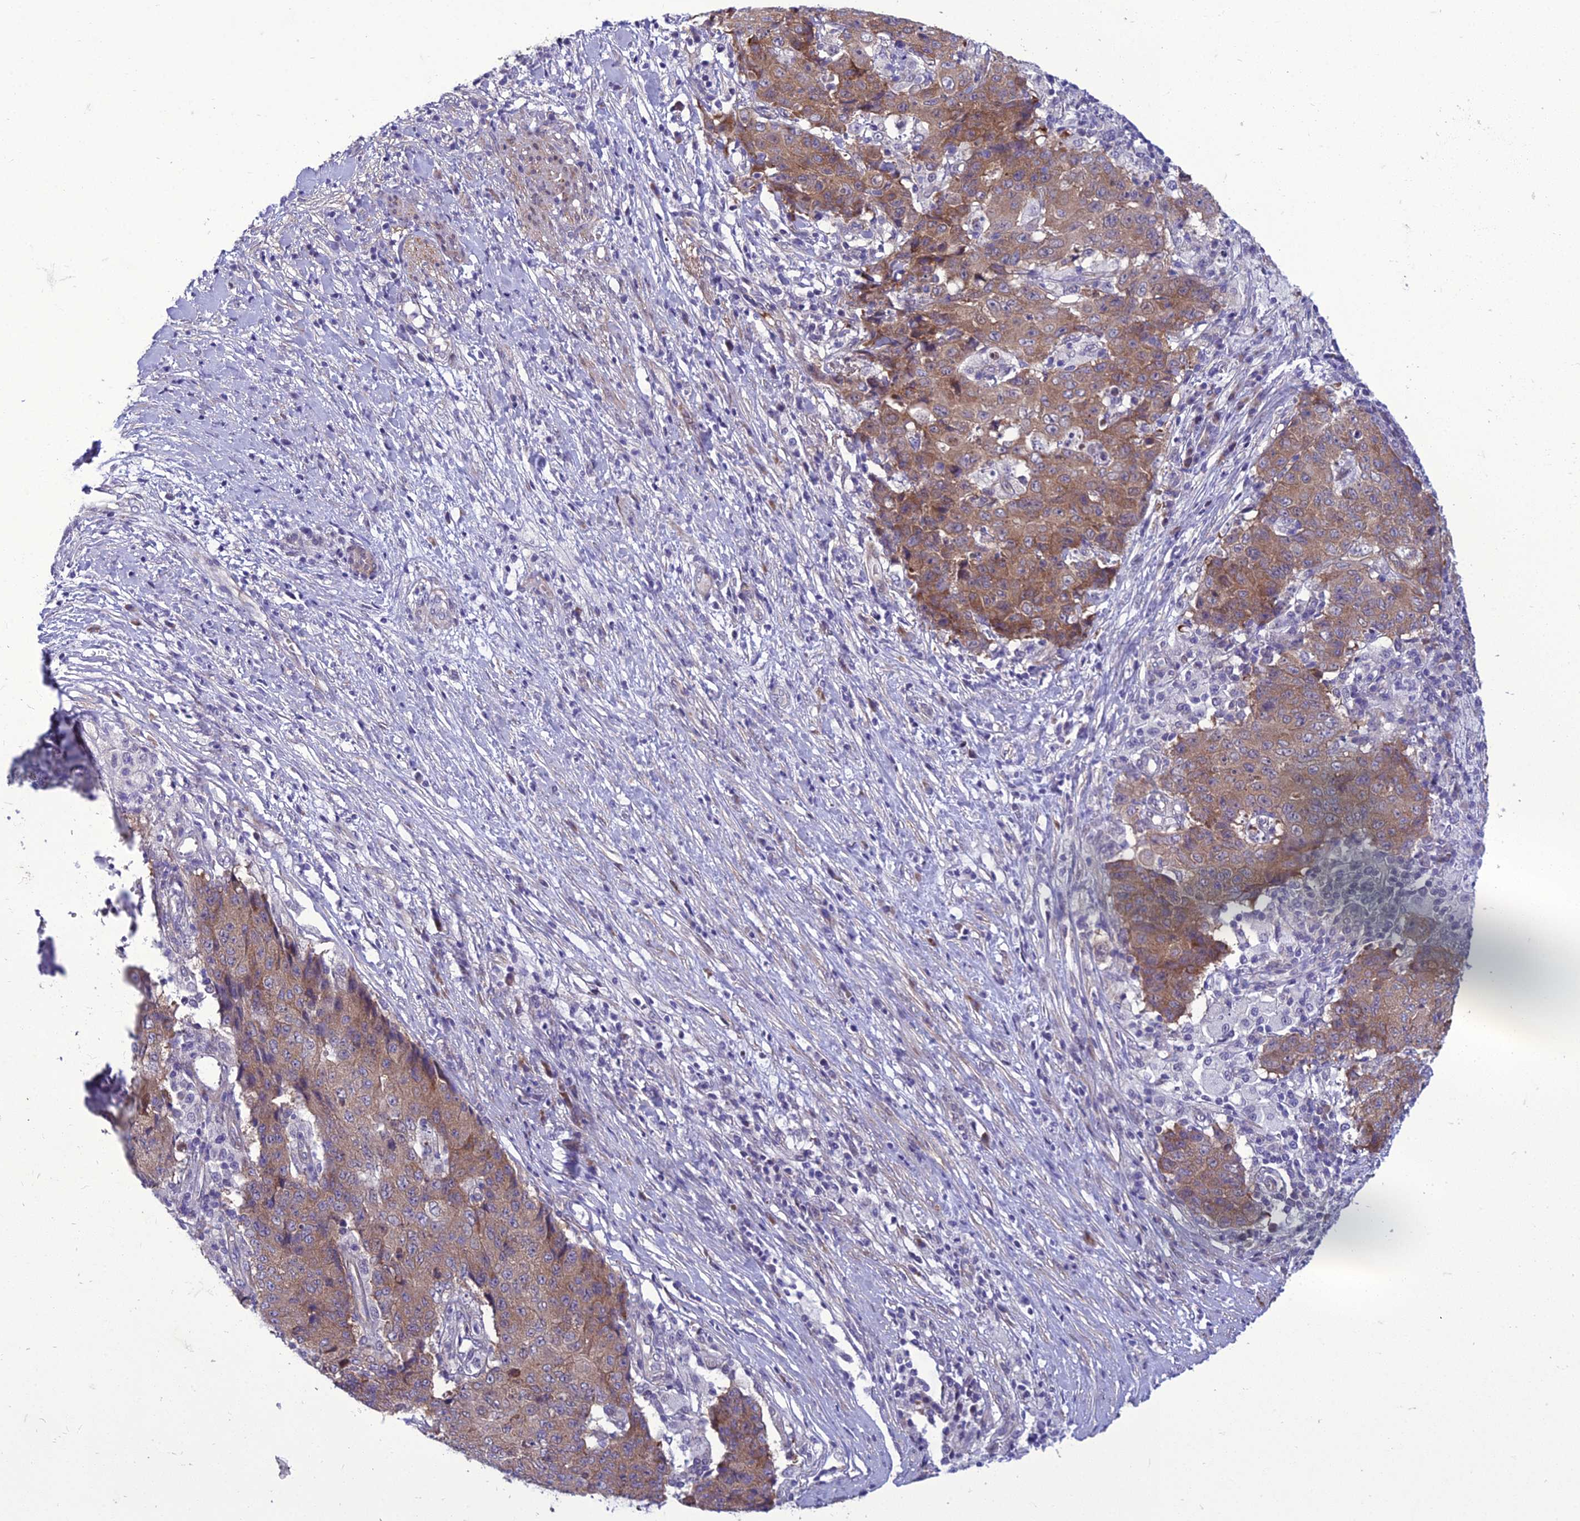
{"staining": {"intensity": "moderate", "quantity": ">75%", "location": "cytoplasmic/membranous"}, "tissue": "ovarian cancer", "cell_type": "Tumor cells", "image_type": "cancer", "snomed": [{"axis": "morphology", "description": "Carcinoma, endometroid"}, {"axis": "topography", "description": "Ovary"}], "caption": "Tumor cells demonstrate medium levels of moderate cytoplasmic/membranous expression in approximately >75% of cells in human ovarian cancer. (brown staining indicates protein expression, while blue staining denotes nuclei).", "gene": "GAB4", "patient": {"sex": "female", "age": 42}}